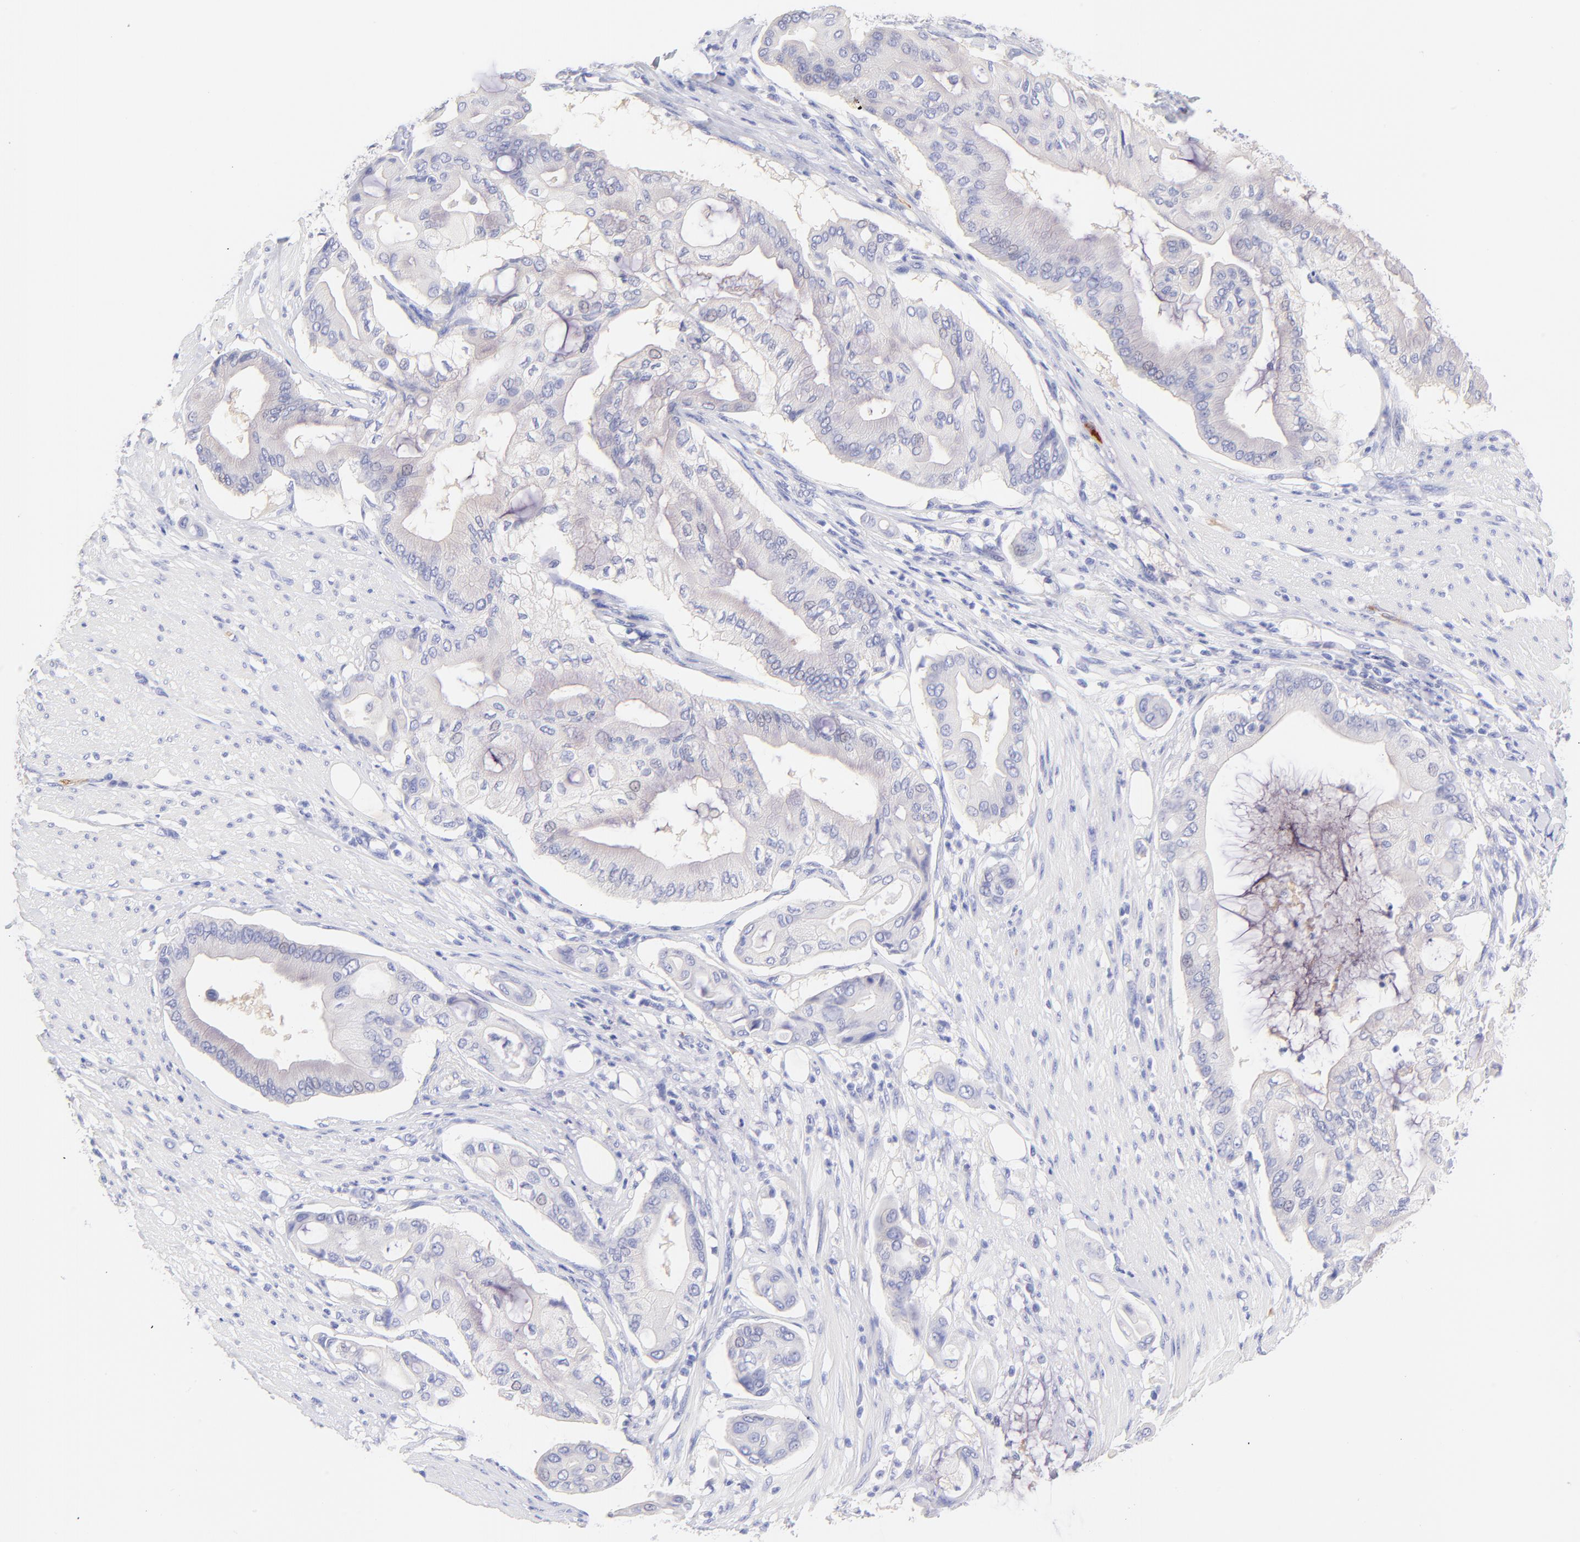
{"staining": {"intensity": "negative", "quantity": "none", "location": "none"}, "tissue": "pancreatic cancer", "cell_type": "Tumor cells", "image_type": "cancer", "snomed": [{"axis": "morphology", "description": "Adenocarcinoma, NOS"}, {"axis": "morphology", "description": "Adenocarcinoma, metastatic, NOS"}, {"axis": "topography", "description": "Lymph node"}, {"axis": "topography", "description": "Pancreas"}, {"axis": "topography", "description": "Duodenum"}], "caption": "DAB immunohistochemical staining of pancreatic metastatic adenocarcinoma demonstrates no significant expression in tumor cells. Nuclei are stained in blue.", "gene": "FRMPD3", "patient": {"sex": "female", "age": 64}}